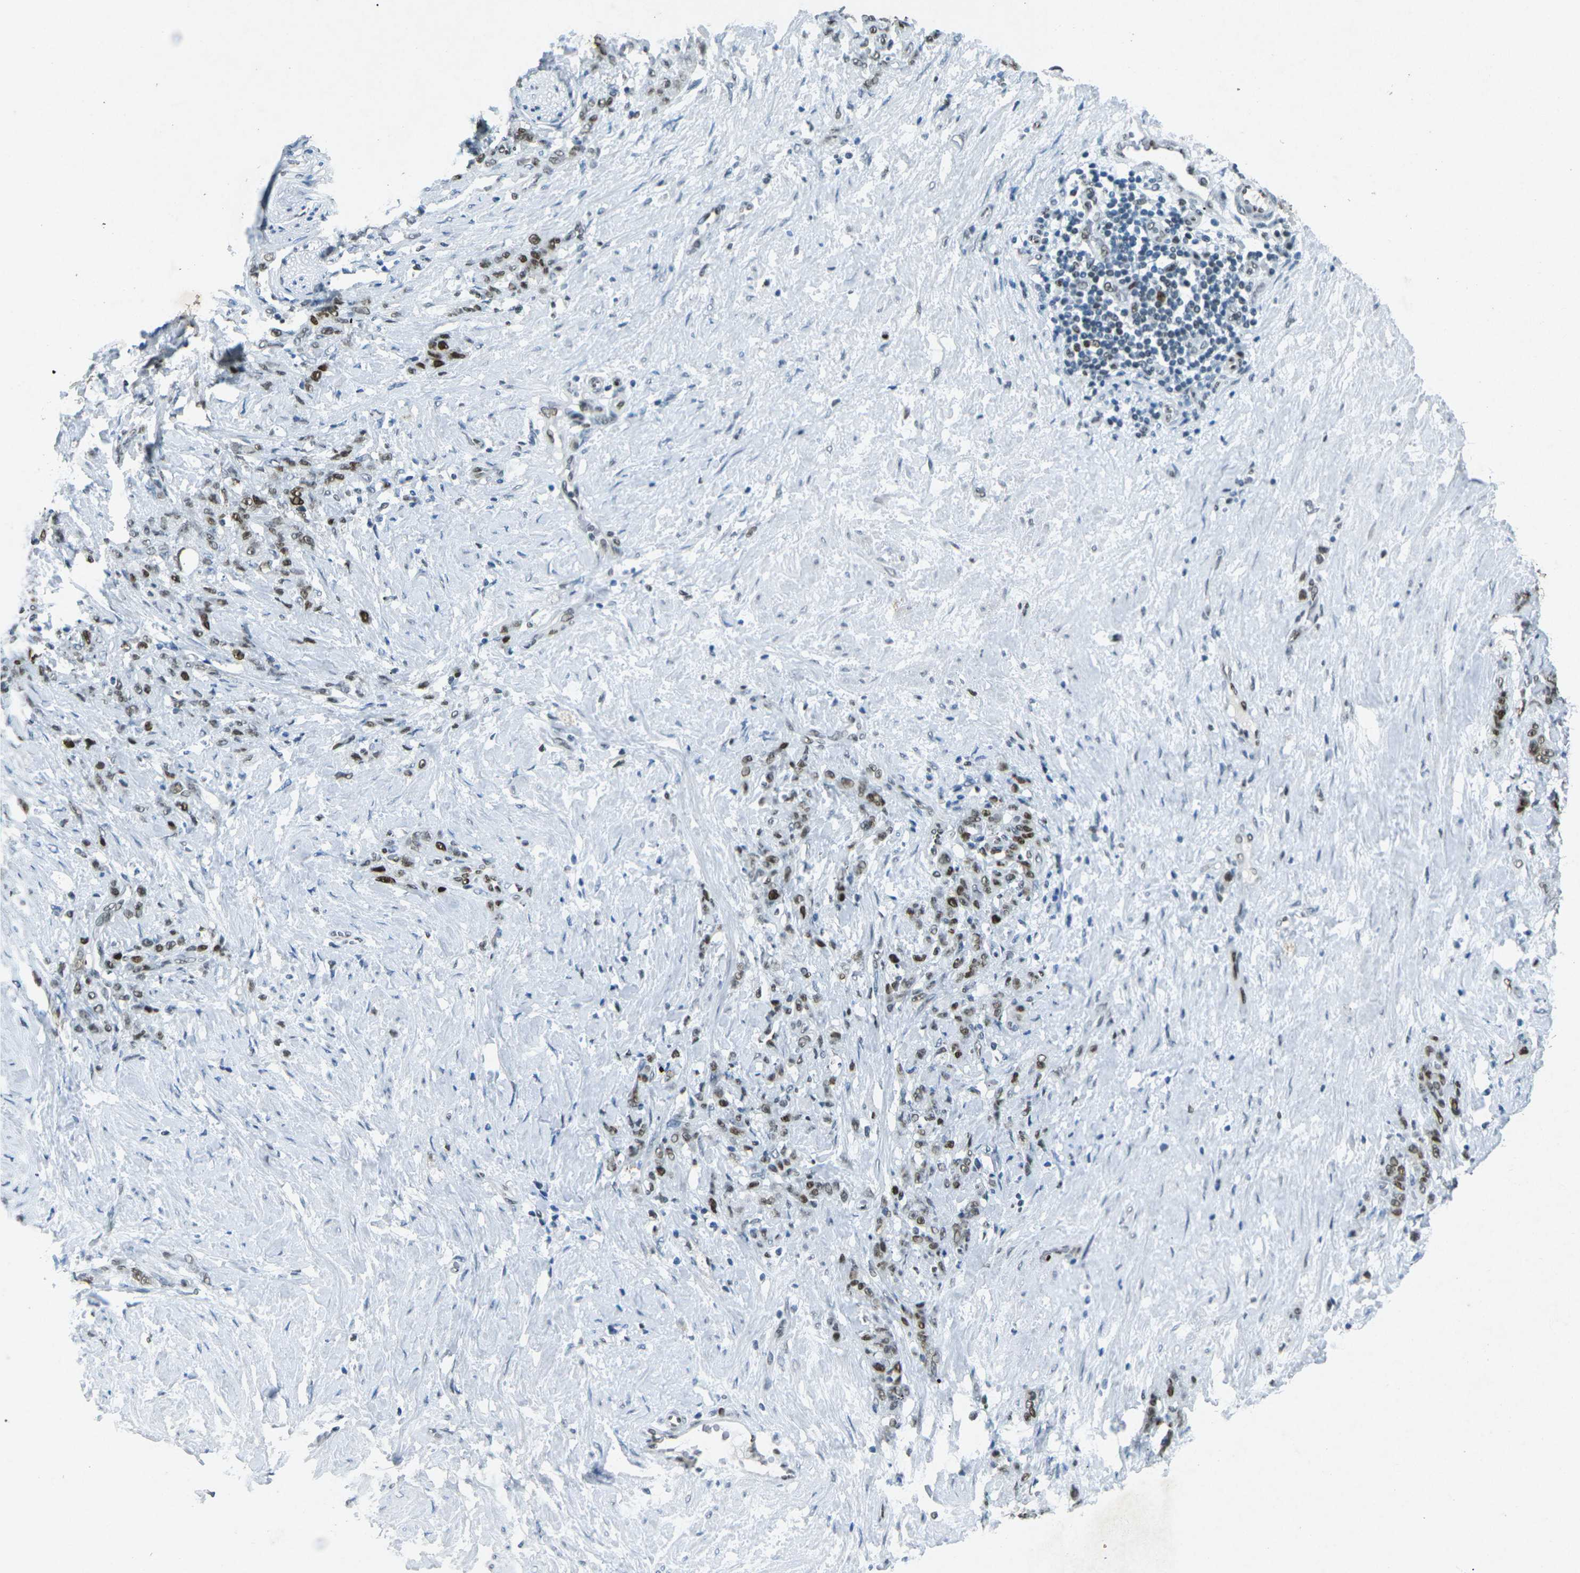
{"staining": {"intensity": "moderate", "quantity": ">75%", "location": "nuclear"}, "tissue": "stomach cancer", "cell_type": "Tumor cells", "image_type": "cancer", "snomed": [{"axis": "morphology", "description": "Adenocarcinoma, NOS"}, {"axis": "topography", "description": "Stomach"}], "caption": "Stomach cancer was stained to show a protein in brown. There is medium levels of moderate nuclear expression in about >75% of tumor cells.", "gene": "RB1", "patient": {"sex": "male", "age": 82}}